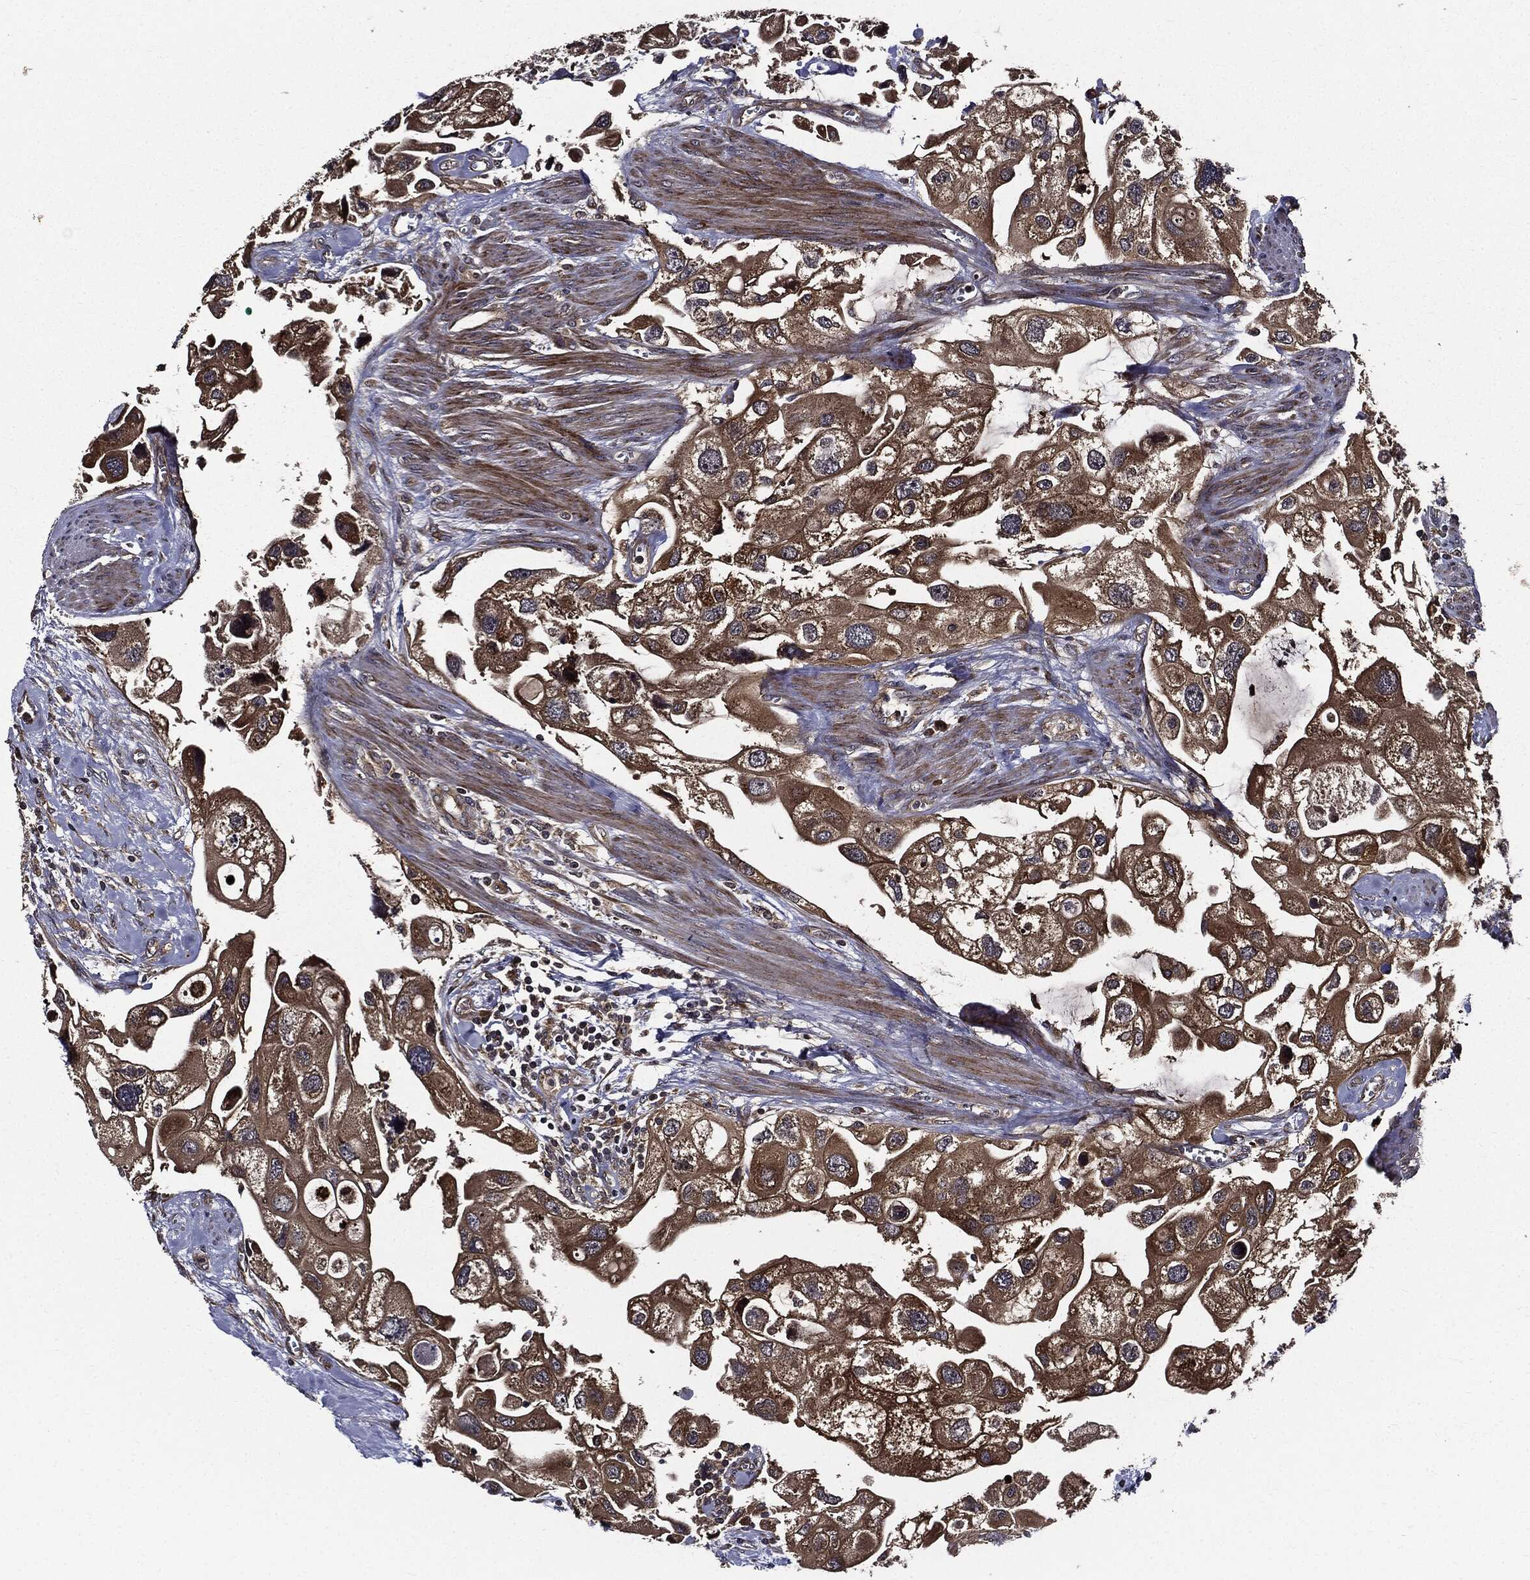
{"staining": {"intensity": "moderate", "quantity": ">75%", "location": "cytoplasmic/membranous"}, "tissue": "urothelial cancer", "cell_type": "Tumor cells", "image_type": "cancer", "snomed": [{"axis": "morphology", "description": "Urothelial carcinoma, High grade"}, {"axis": "topography", "description": "Urinary bladder"}], "caption": "IHC (DAB (3,3'-diaminobenzidine)) staining of human urothelial cancer shows moderate cytoplasmic/membranous protein expression in approximately >75% of tumor cells. (DAB (3,3'-diaminobenzidine) IHC, brown staining for protein, blue staining for nuclei).", "gene": "HTT", "patient": {"sex": "male", "age": 59}}